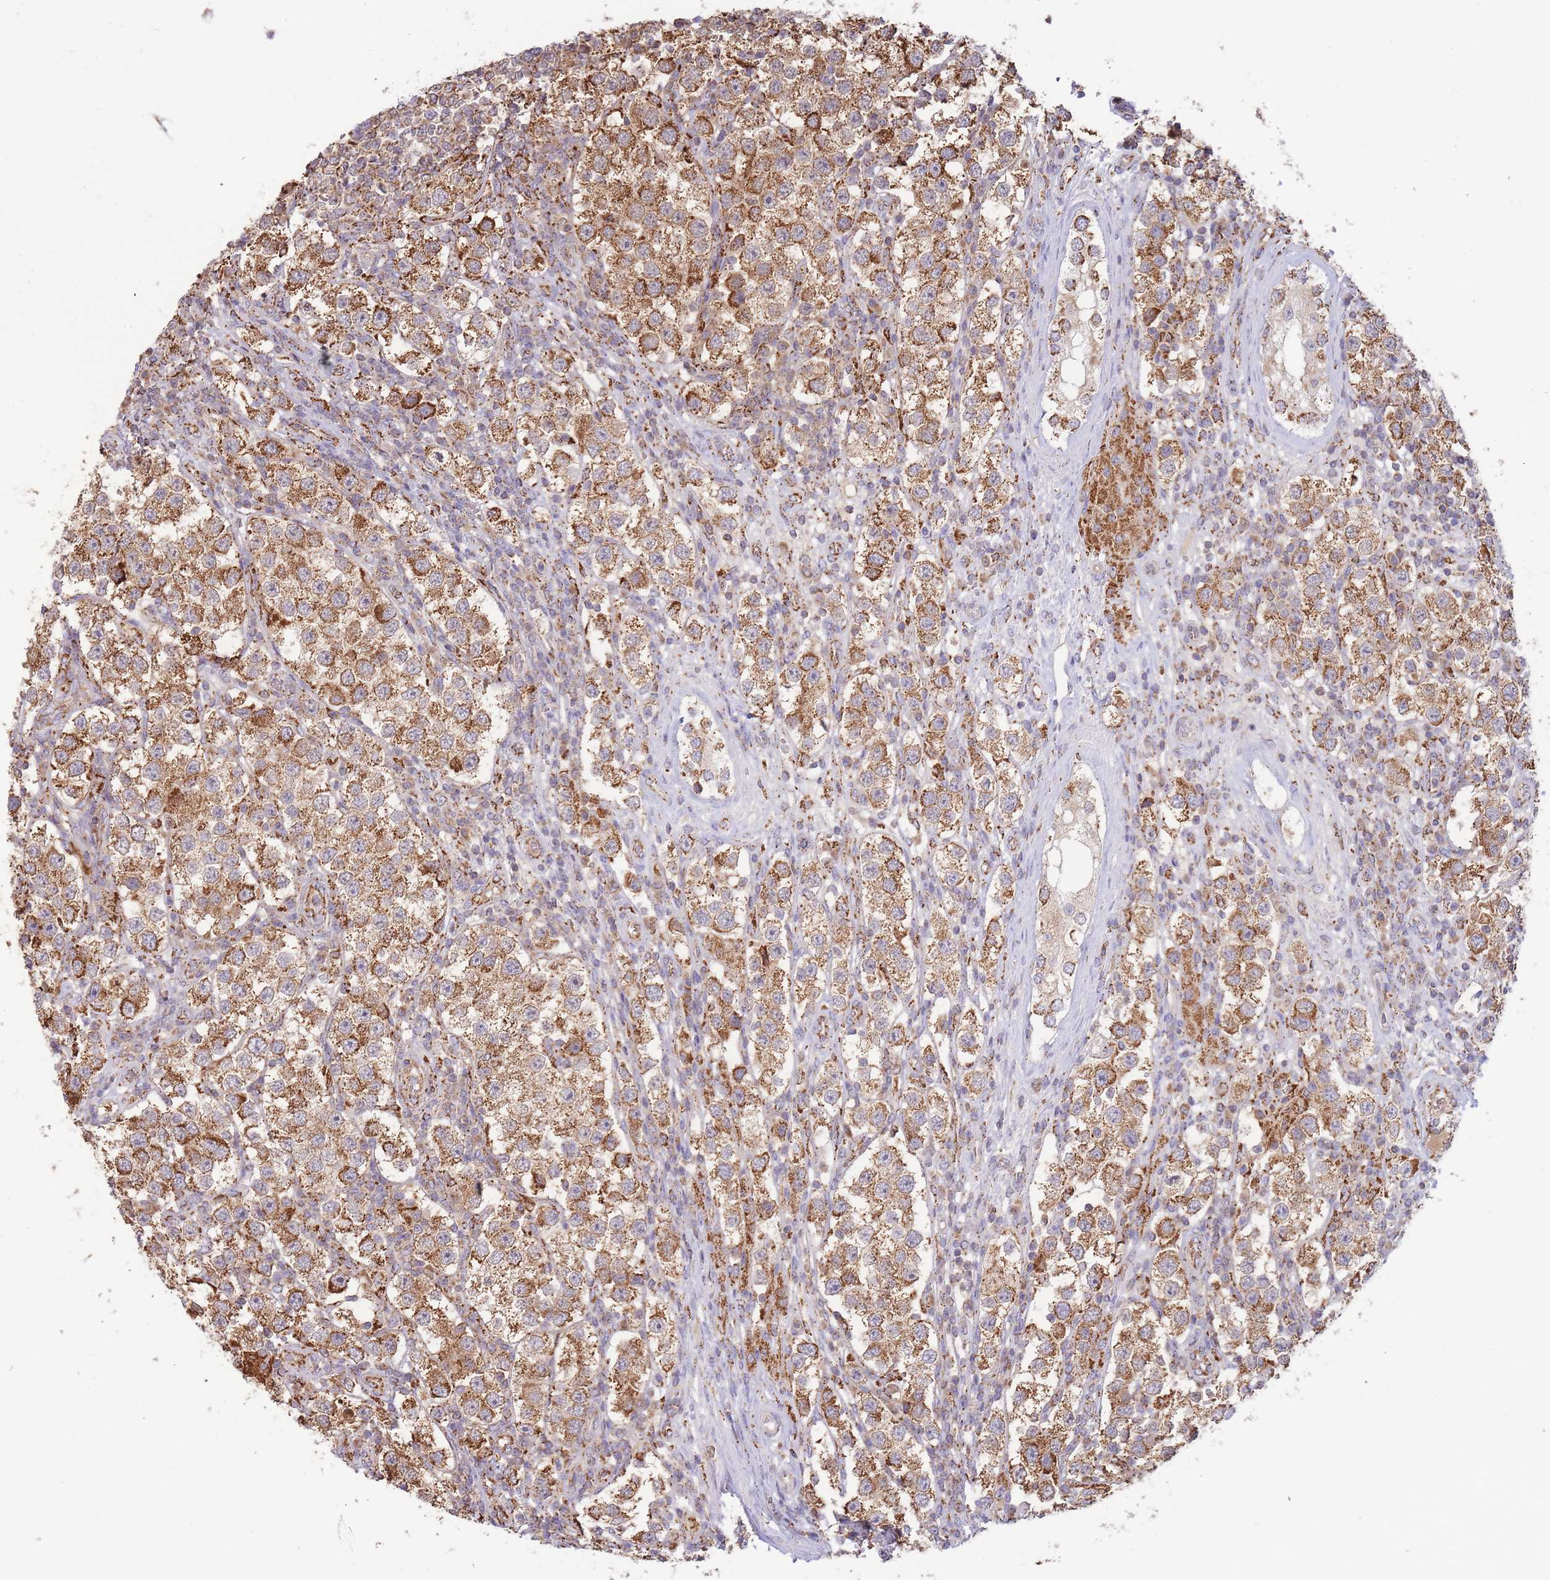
{"staining": {"intensity": "strong", "quantity": ">75%", "location": "cytoplasmic/membranous"}, "tissue": "testis cancer", "cell_type": "Tumor cells", "image_type": "cancer", "snomed": [{"axis": "morphology", "description": "Seminoma, NOS"}, {"axis": "topography", "description": "Testis"}], "caption": "Immunohistochemical staining of seminoma (testis) displays high levels of strong cytoplasmic/membranous protein expression in about >75% of tumor cells.", "gene": "MRPL17", "patient": {"sex": "male", "age": 37}}